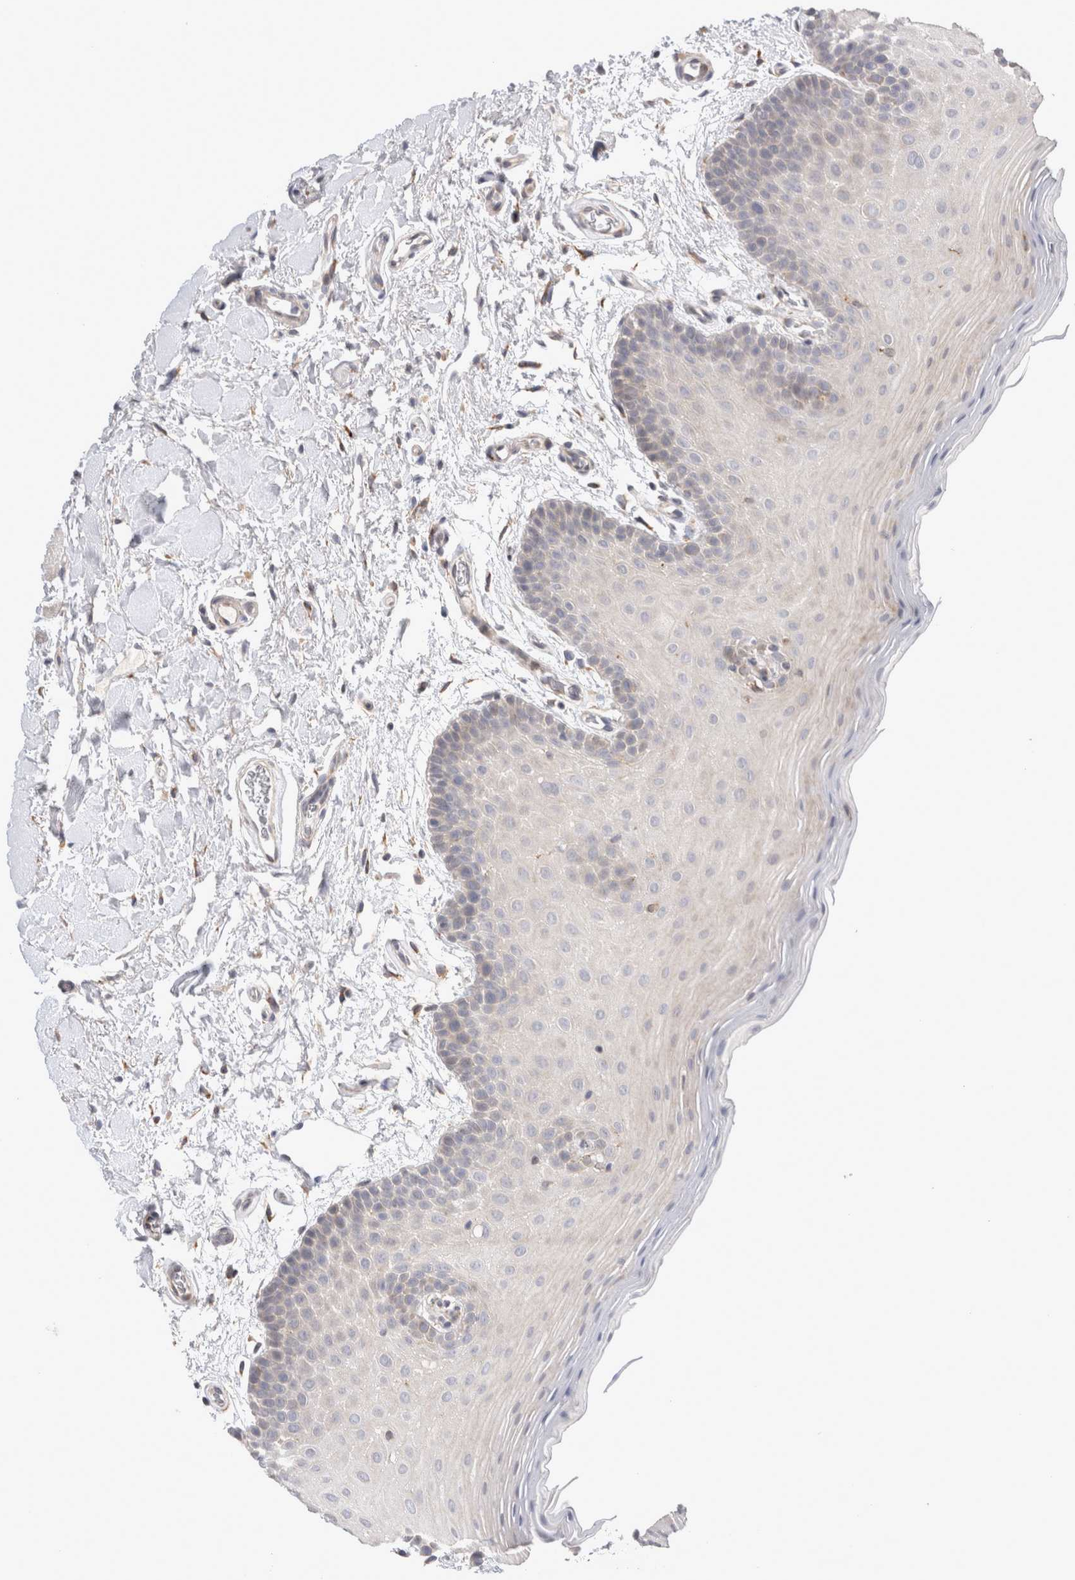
{"staining": {"intensity": "weak", "quantity": "<25%", "location": "cytoplasmic/membranous"}, "tissue": "oral mucosa", "cell_type": "Squamous epithelial cells", "image_type": "normal", "snomed": [{"axis": "morphology", "description": "Normal tissue, NOS"}, {"axis": "topography", "description": "Oral tissue"}], "caption": "Human oral mucosa stained for a protein using immunohistochemistry displays no positivity in squamous epithelial cells.", "gene": "TRMT9B", "patient": {"sex": "male", "age": 62}}